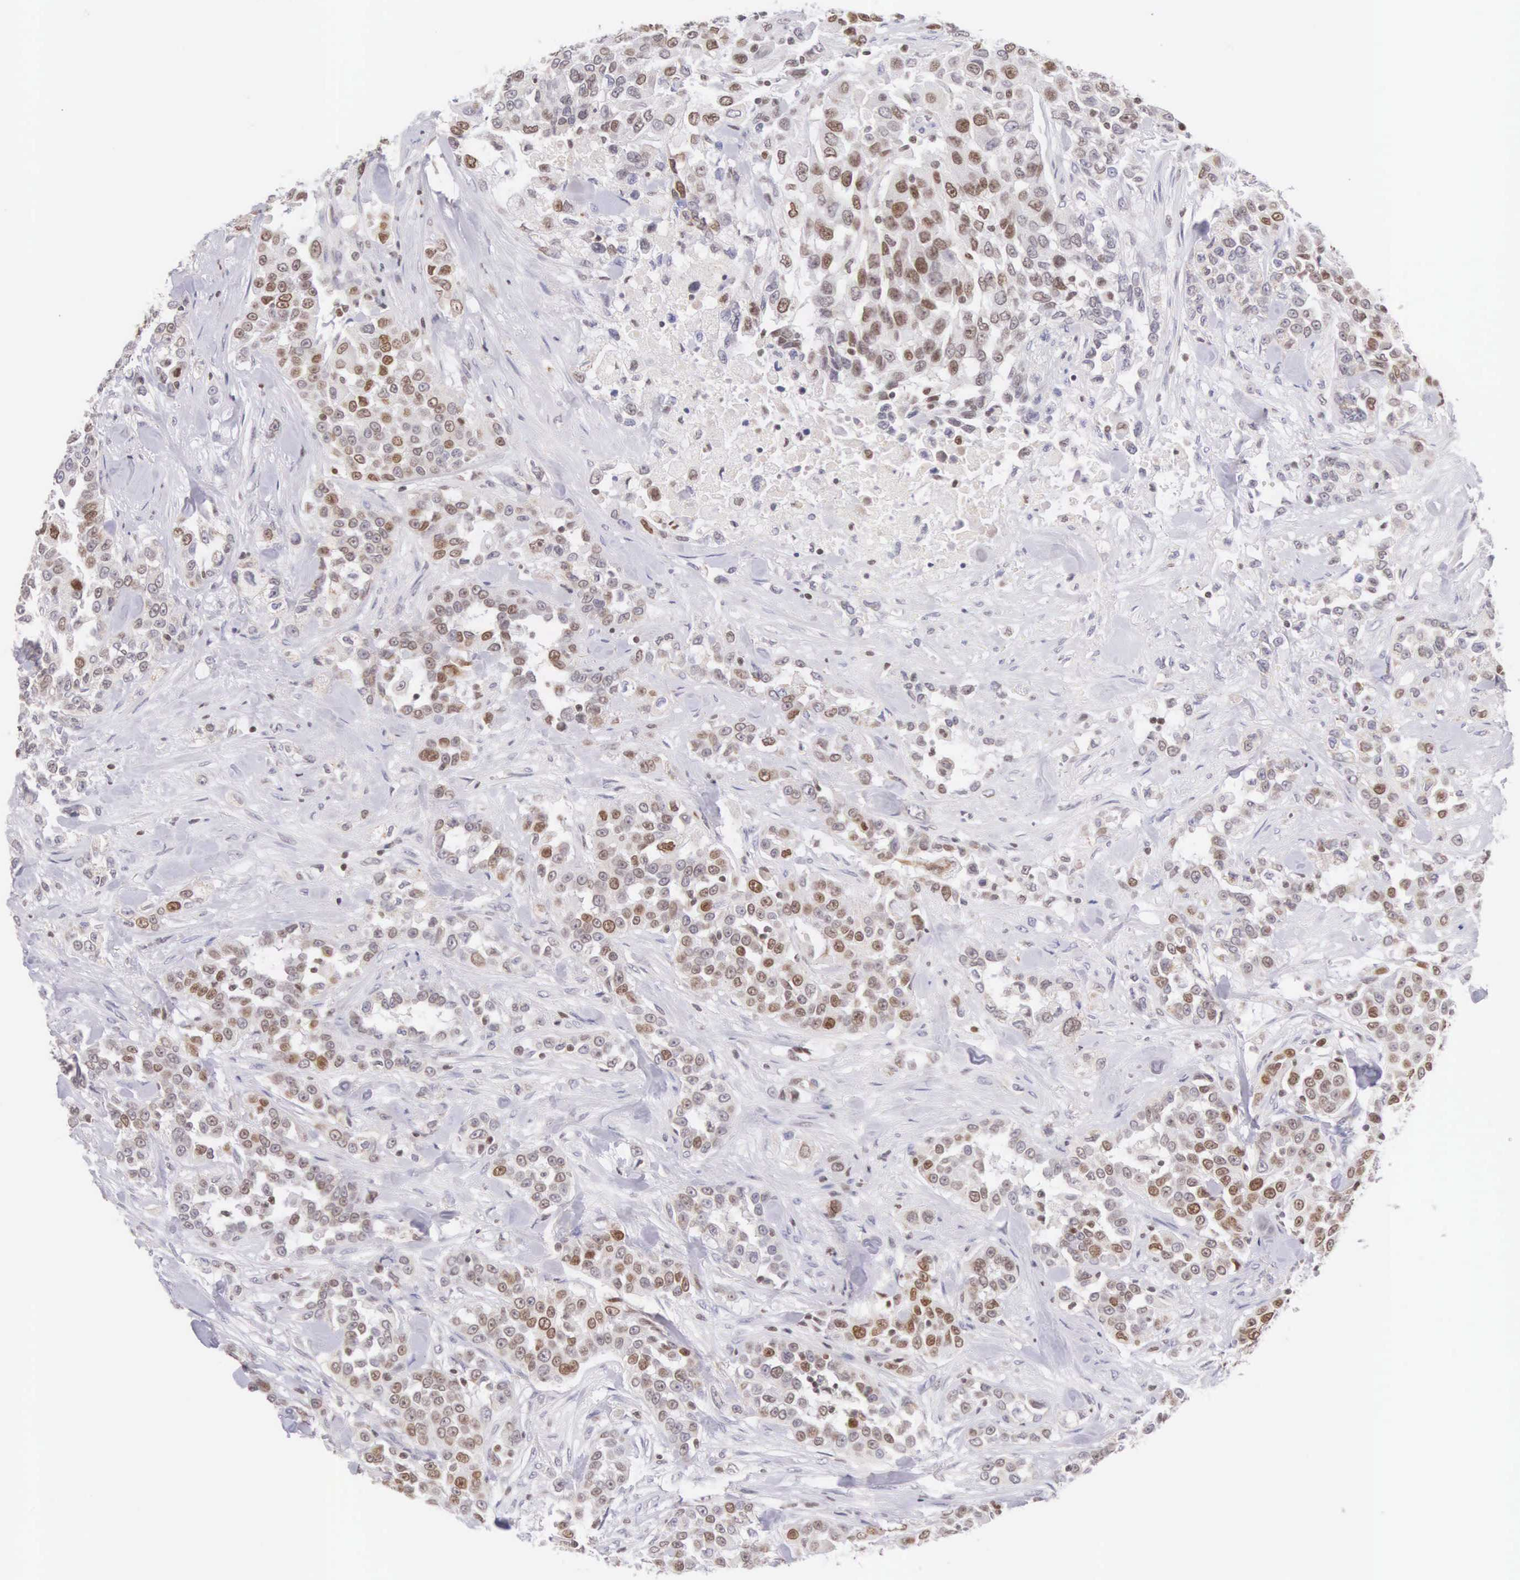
{"staining": {"intensity": "weak", "quantity": "25%-75%", "location": "nuclear"}, "tissue": "urothelial cancer", "cell_type": "Tumor cells", "image_type": "cancer", "snomed": [{"axis": "morphology", "description": "Urothelial carcinoma, High grade"}, {"axis": "topography", "description": "Urinary bladder"}], "caption": "Brown immunohistochemical staining in urothelial cancer reveals weak nuclear expression in approximately 25%-75% of tumor cells. (DAB (3,3'-diaminobenzidine) = brown stain, brightfield microscopy at high magnification).", "gene": "VRK1", "patient": {"sex": "female", "age": 80}}